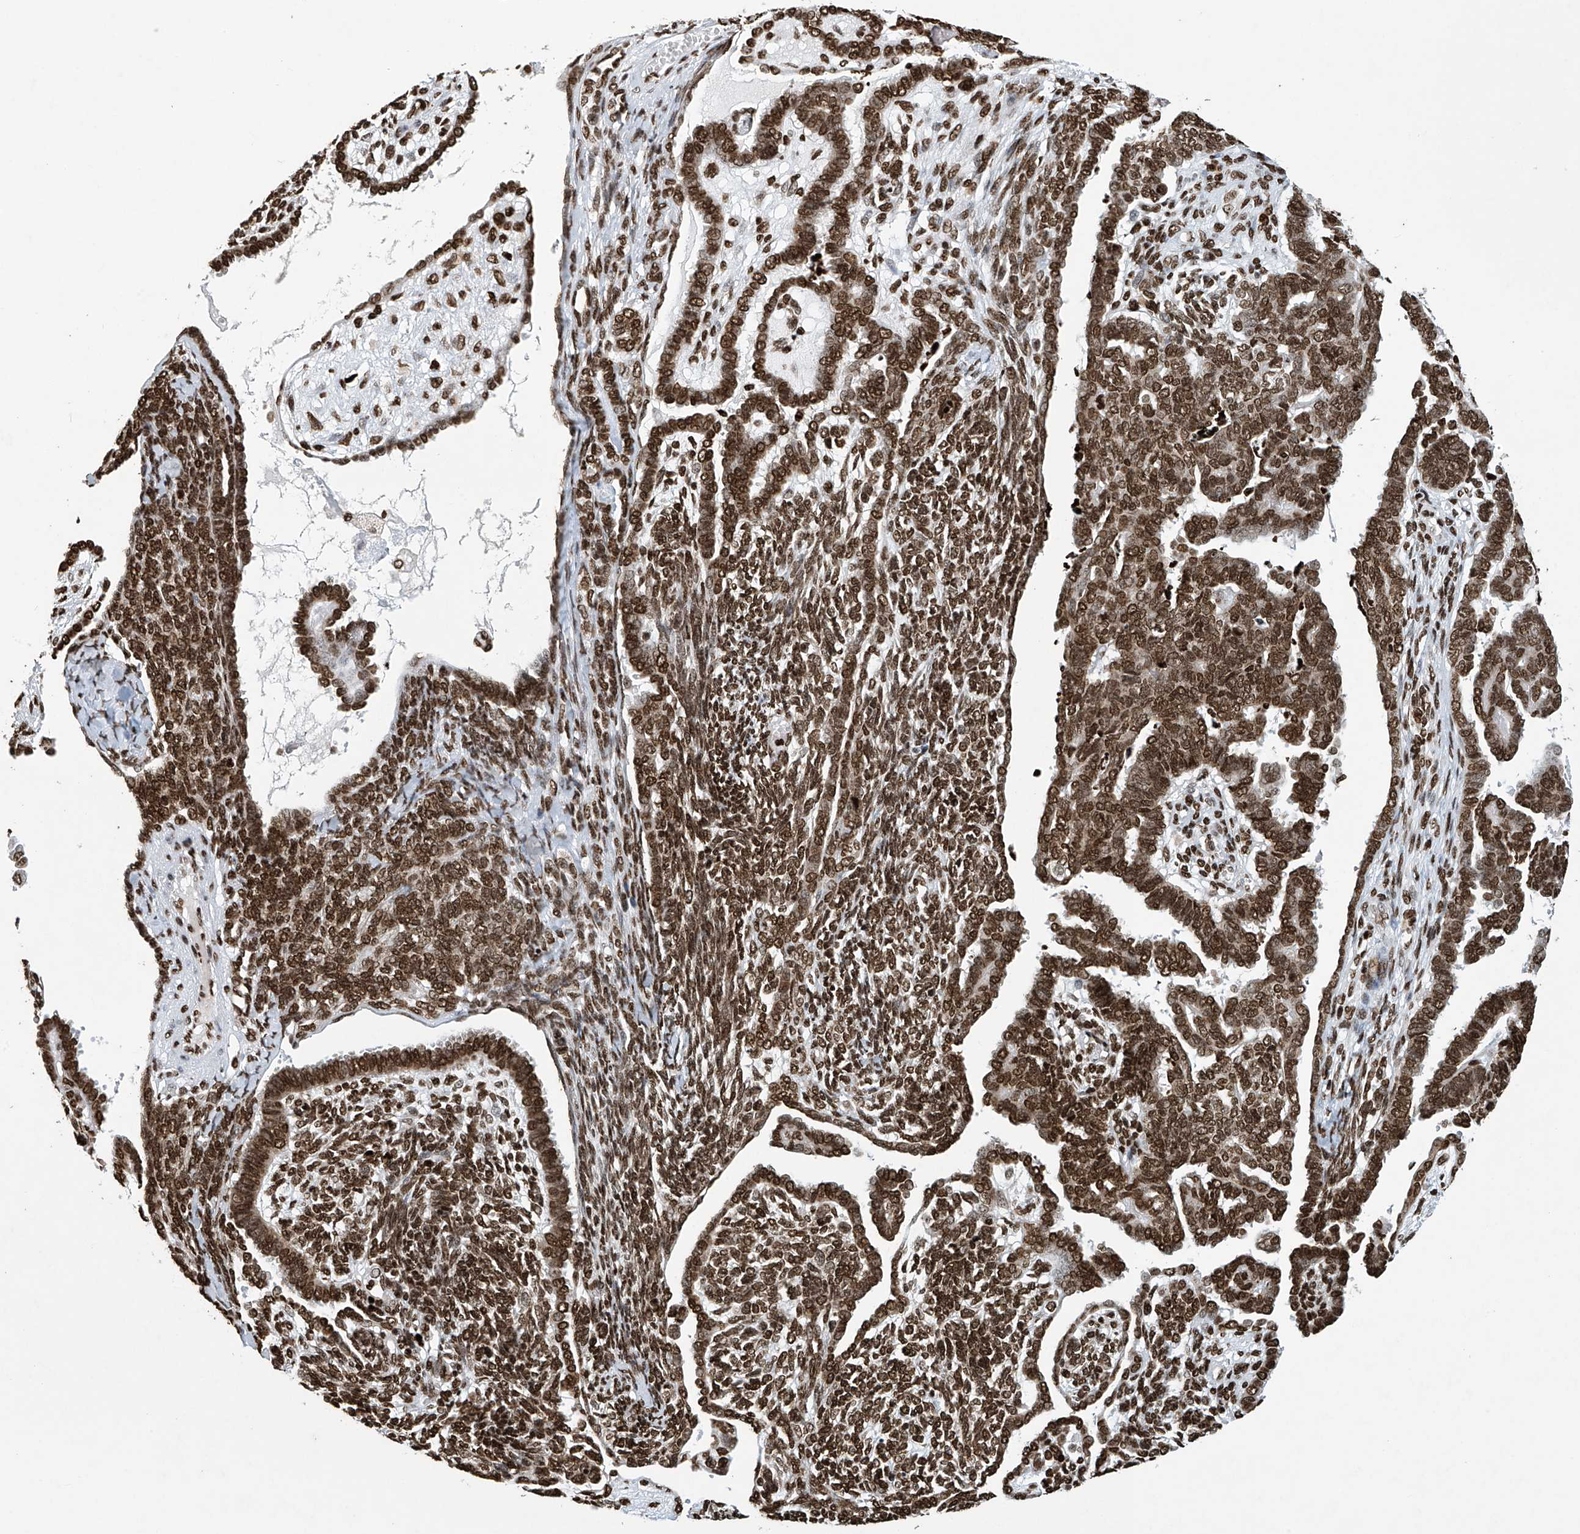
{"staining": {"intensity": "strong", "quantity": ">75%", "location": "nuclear"}, "tissue": "endometrial cancer", "cell_type": "Tumor cells", "image_type": "cancer", "snomed": [{"axis": "morphology", "description": "Neoplasm, malignant, NOS"}, {"axis": "topography", "description": "Endometrium"}], "caption": "Immunohistochemical staining of human endometrial cancer reveals high levels of strong nuclear protein expression in about >75% of tumor cells. The protein of interest is stained brown, and the nuclei are stained in blue (DAB IHC with brightfield microscopy, high magnification).", "gene": "H4C16", "patient": {"sex": "female", "age": 74}}